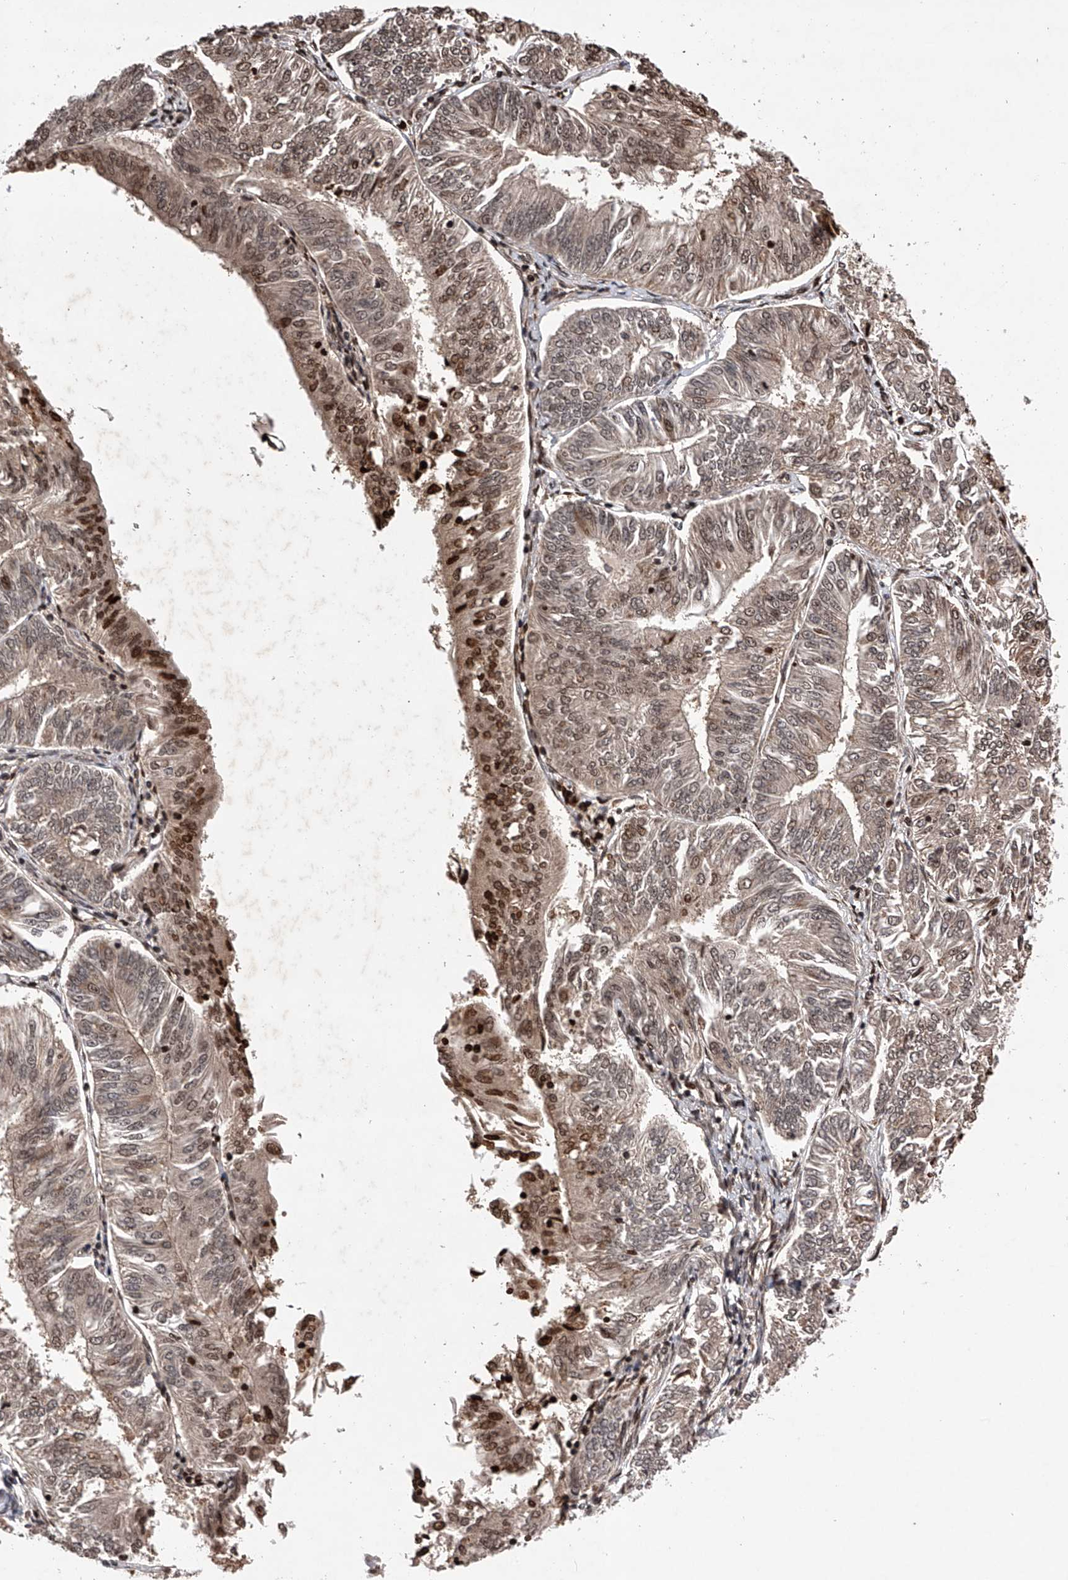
{"staining": {"intensity": "moderate", "quantity": ">75%", "location": "nuclear"}, "tissue": "endometrial cancer", "cell_type": "Tumor cells", "image_type": "cancer", "snomed": [{"axis": "morphology", "description": "Adenocarcinoma, NOS"}, {"axis": "topography", "description": "Endometrium"}], "caption": "Immunohistochemistry histopathology image of neoplastic tissue: human endometrial cancer (adenocarcinoma) stained using immunohistochemistry (IHC) reveals medium levels of moderate protein expression localized specifically in the nuclear of tumor cells, appearing as a nuclear brown color.", "gene": "MAP3K11", "patient": {"sex": "female", "age": 58}}